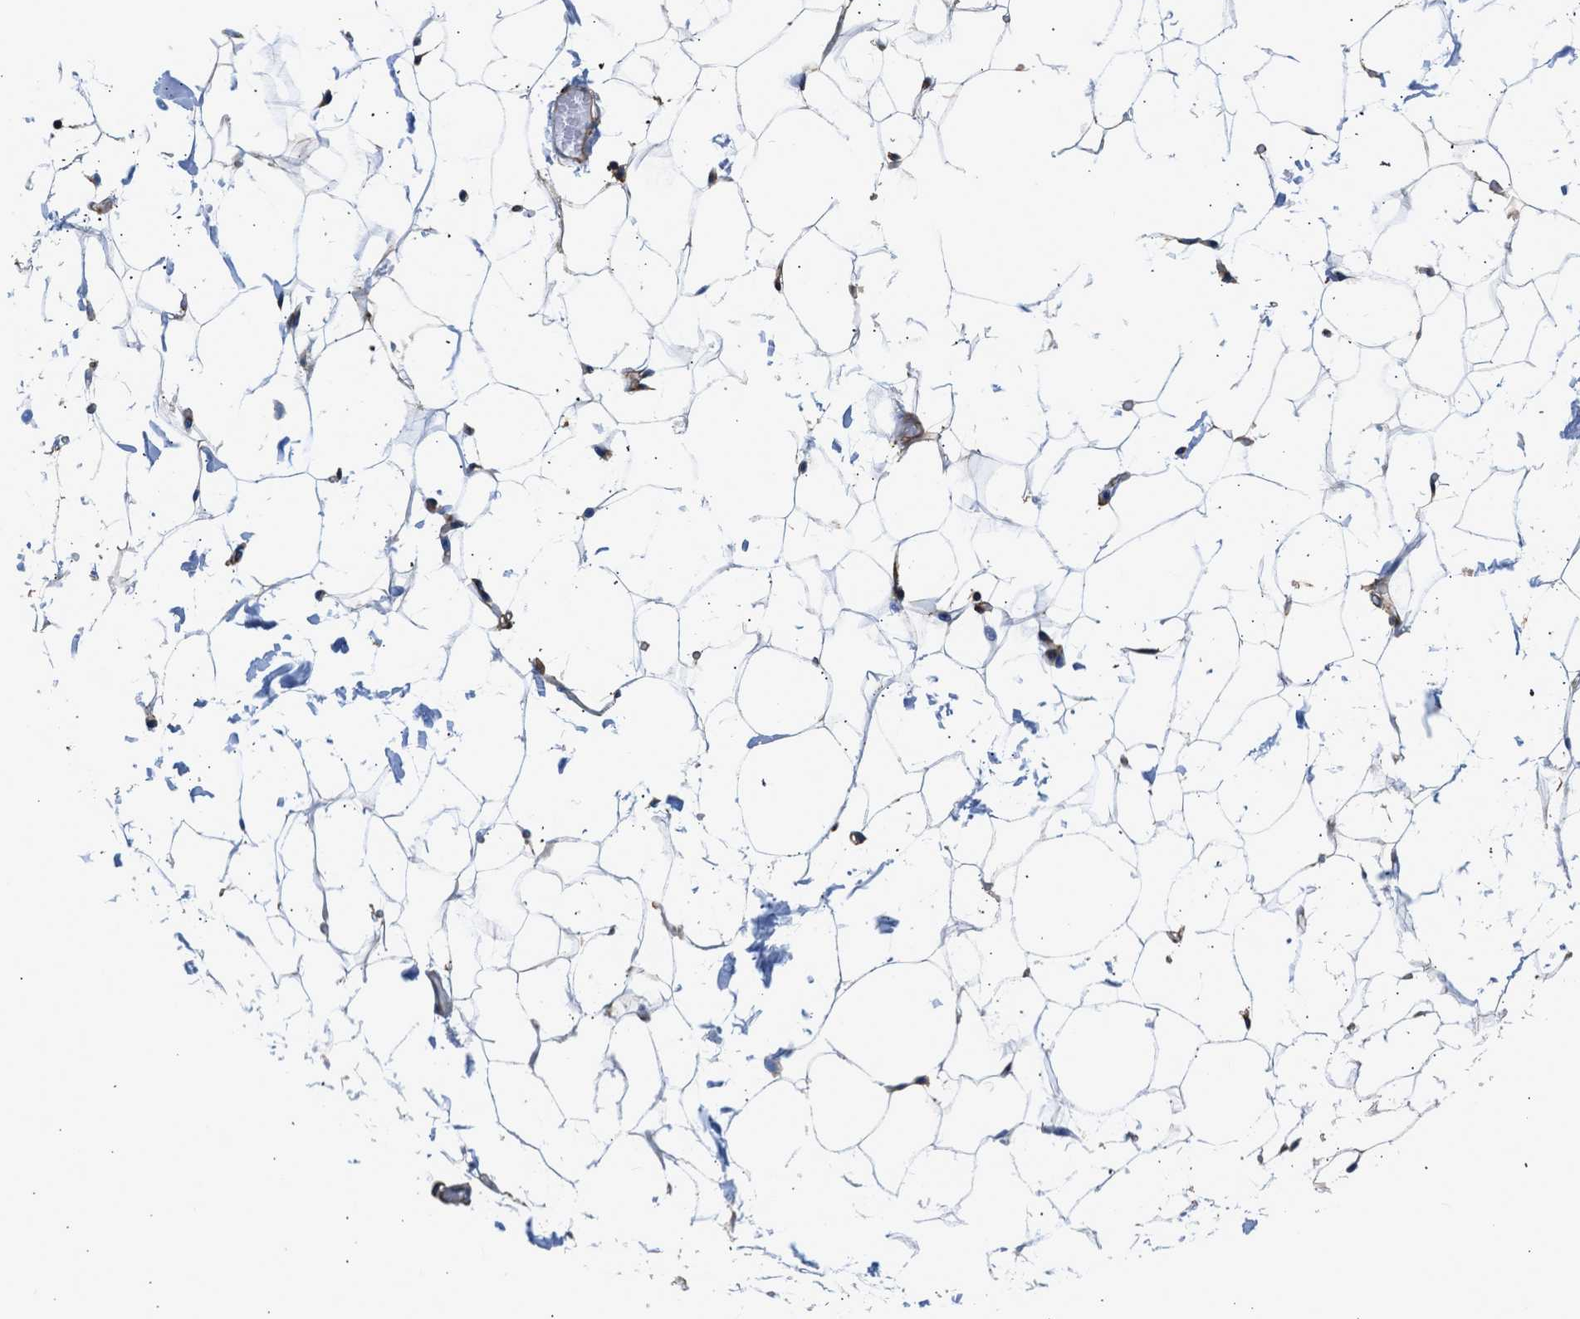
{"staining": {"intensity": "negative", "quantity": "none", "location": "none"}, "tissue": "adipose tissue", "cell_type": "Adipocytes", "image_type": "normal", "snomed": [{"axis": "morphology", "description": "Normal tissue, NOS"}, {"axis": "topography", "description": "Breast"}, {"axis": "topography", "description": "Soft tissue"}], "caption": "Adipocytes show no significant protein expression in unremarkable adipose tissue. (Stains: DAB immunohistochemistry with hematoxylin counter stain, Microscopy: brightfield microscopy at high magnification).", "gene": "SEPTIN2", "patient": {"sex": "female", "age": 75}}